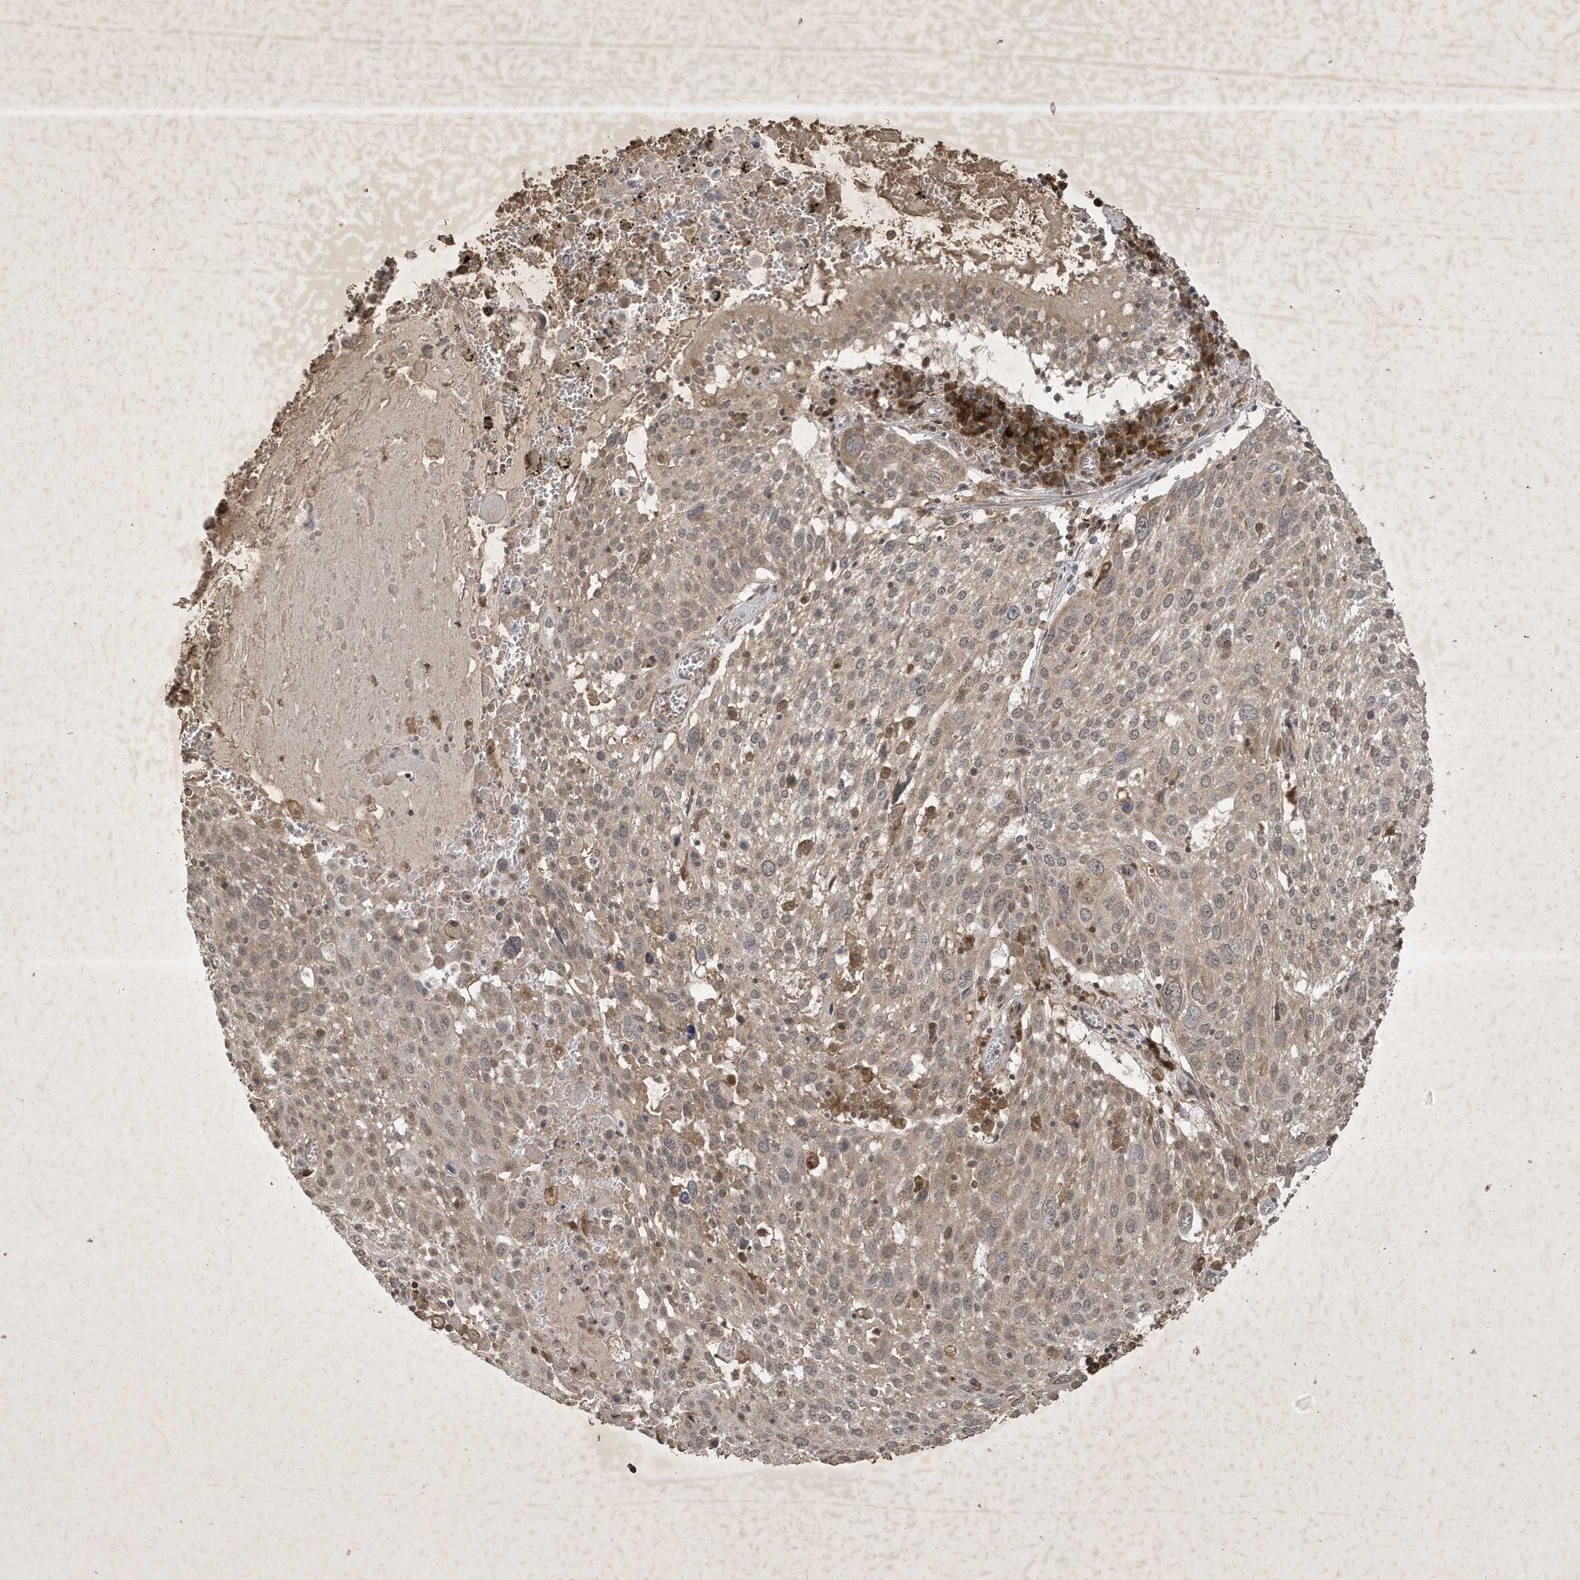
{"staining": {"intensity": "weak", "quantity": "25%-75%", "location": "cytoplasmic/membranous,nuclear"}, "tissue": "lung cancer", "cell_type": "Tumor cells", "image_type": "cancer", "snomed": [{"axis": "morphology", "description": "Squamous cell carcinoma, NOS"}, {"axis": "topography", "description": "Lung"}], "caption": "There is low levels of weak cytoplasmic/membranous and nuclear expression in tumor cells of squamous cell carcinoma (lung), as demonstrated by immunohistochemical staining (brown color).", "gene": "STX10", "patient": {"sex": "male", "age": 65}}